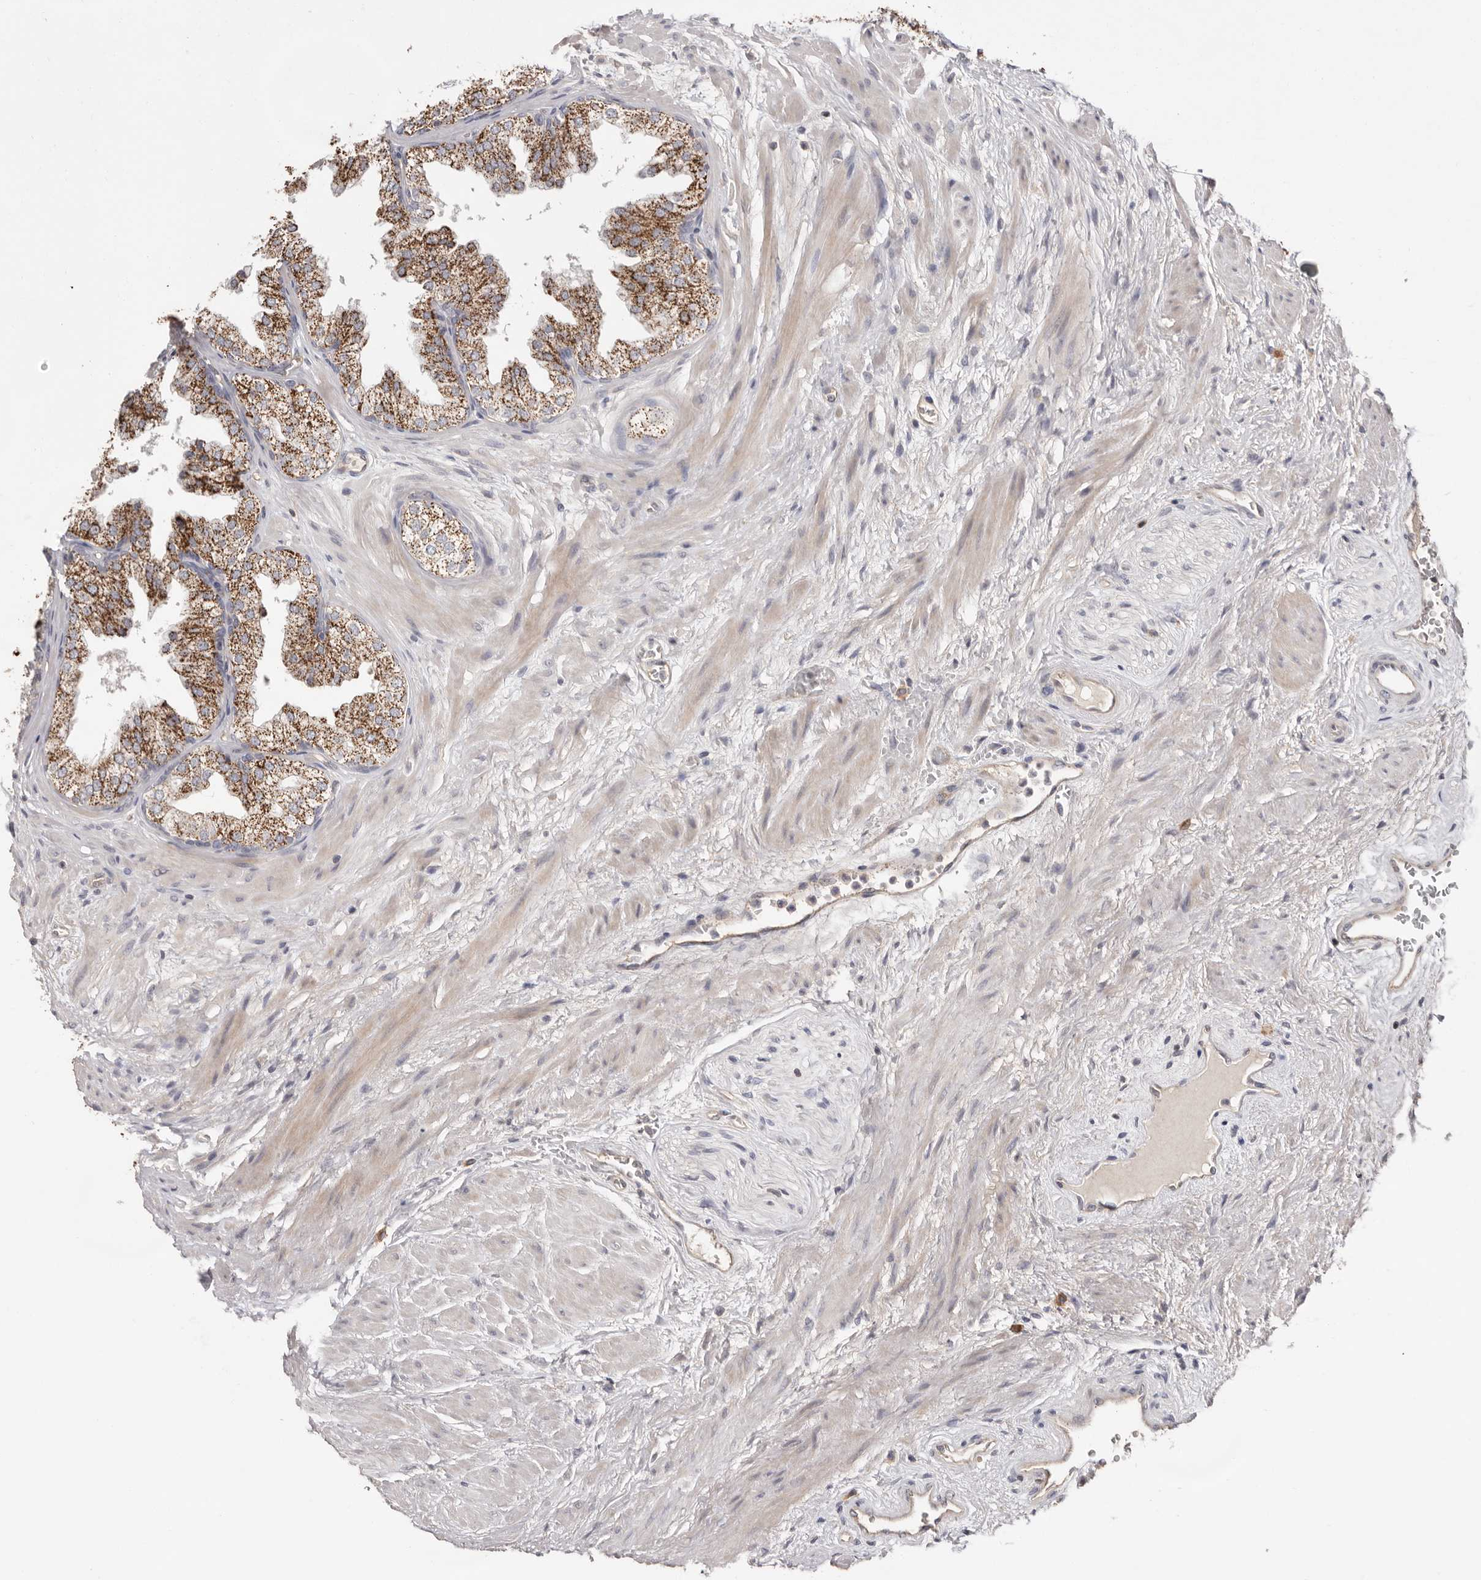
{"staining": {"intensity": "strong", "quantity": ">75%", "location": "cytoplasmic/membranous"}, "tissue": "prostate", "cell_type": "Glandular cells", "image_type": "normal", "snomed": [{"axis": "morphology", "description": "Normal tissue, NOS"}, {"axis": "topography", "description": "Prostate"}], "caption": "Protein staining of benign prostate reveals strong cytoplasmic/membranous positivity in approximately >75% of glandular cells. (Brightfield microscopy of DAB IHC at high magnification).", "gene": "MMACHC", "patient": {"sex": "male", "age": 48}}